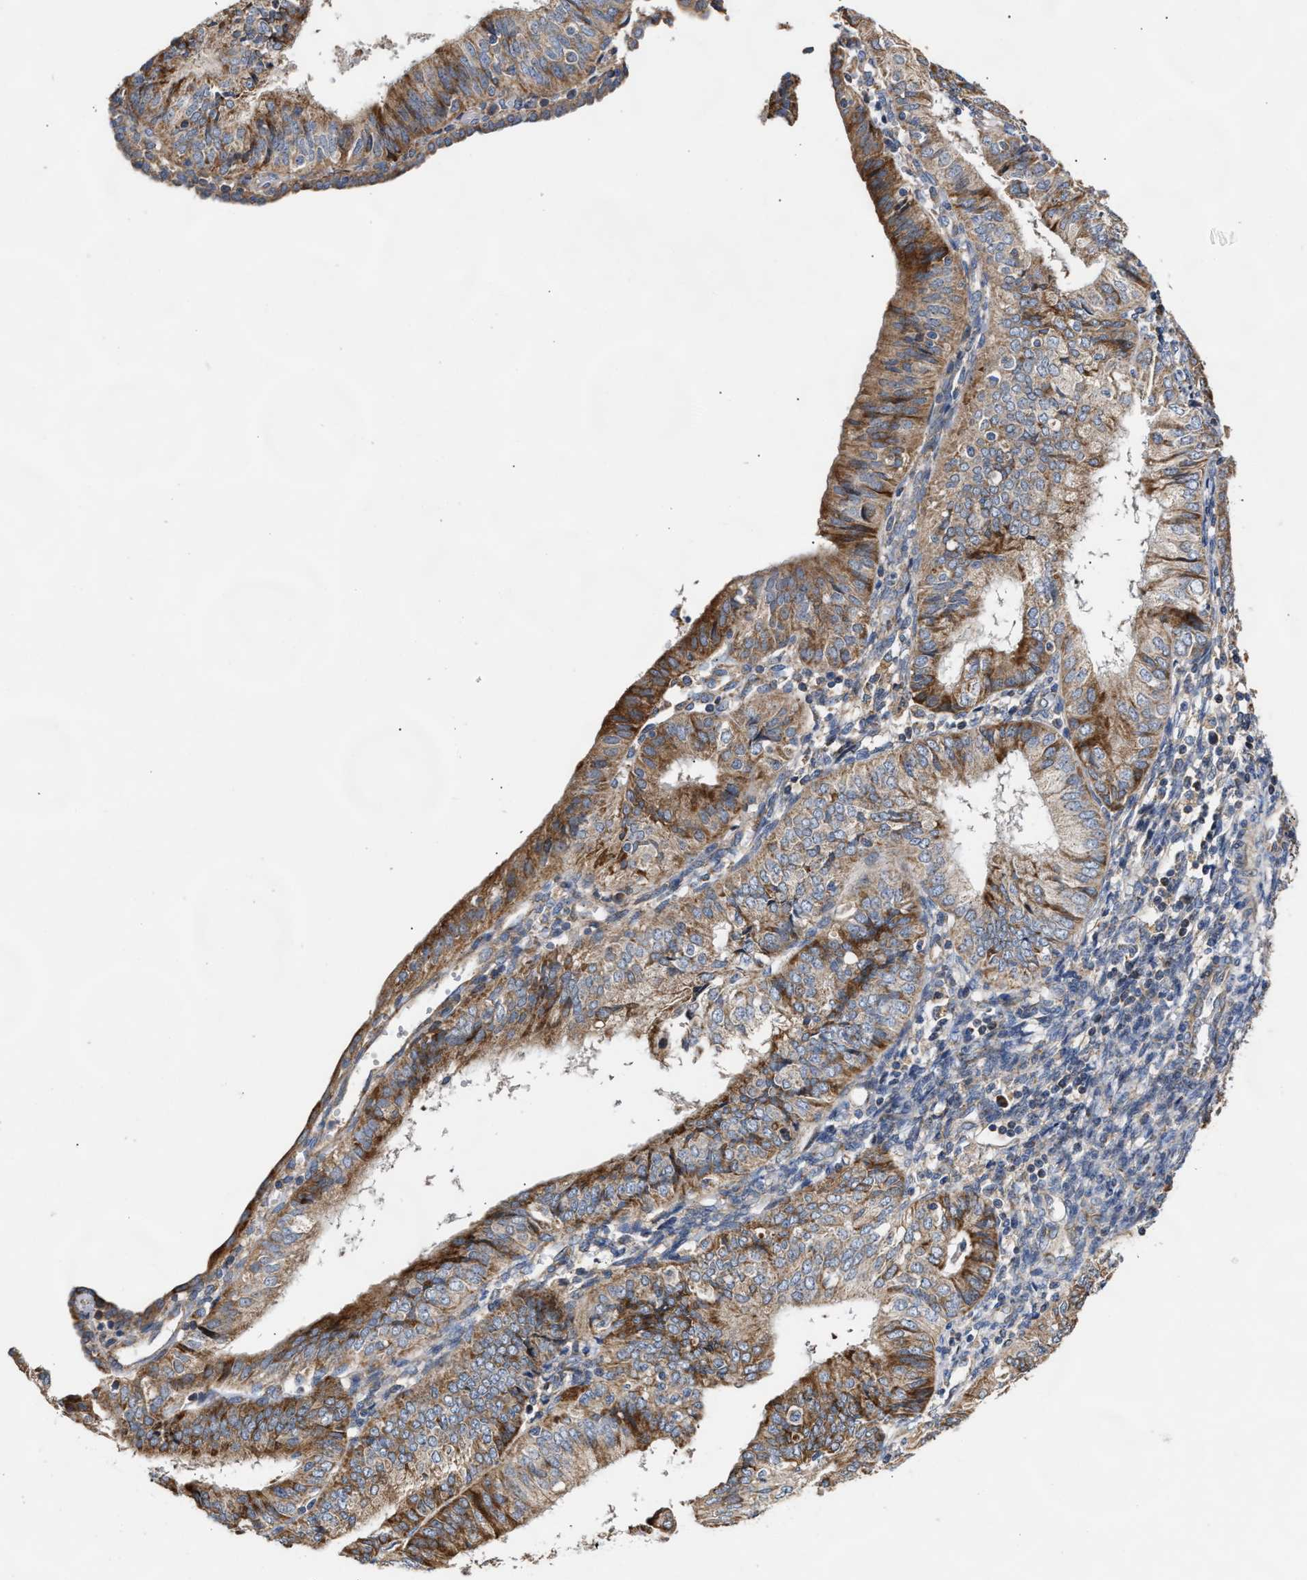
{"staining": {"intensity": "moderate", "quantity": ">75%", "location": "cytoplasmic/membranous"}, "tissue": "endometrial cancer", "cell_type": "Tumor cells", "image_type": "cancer", "snomed": [{"axis": "morphology", "description": "Adenocarcinoma, NOS"}, {"axis": "topography", "description": "Endometrium"}], "caption": "This is an image of immunohistochemistry staining of endometrial adenocarcinoma, which shows moderate expression in the cytoplasmic/membranous of tumor cells.", "gene": "MALSU1", "patient": {"sex": "female", "age": 58}}